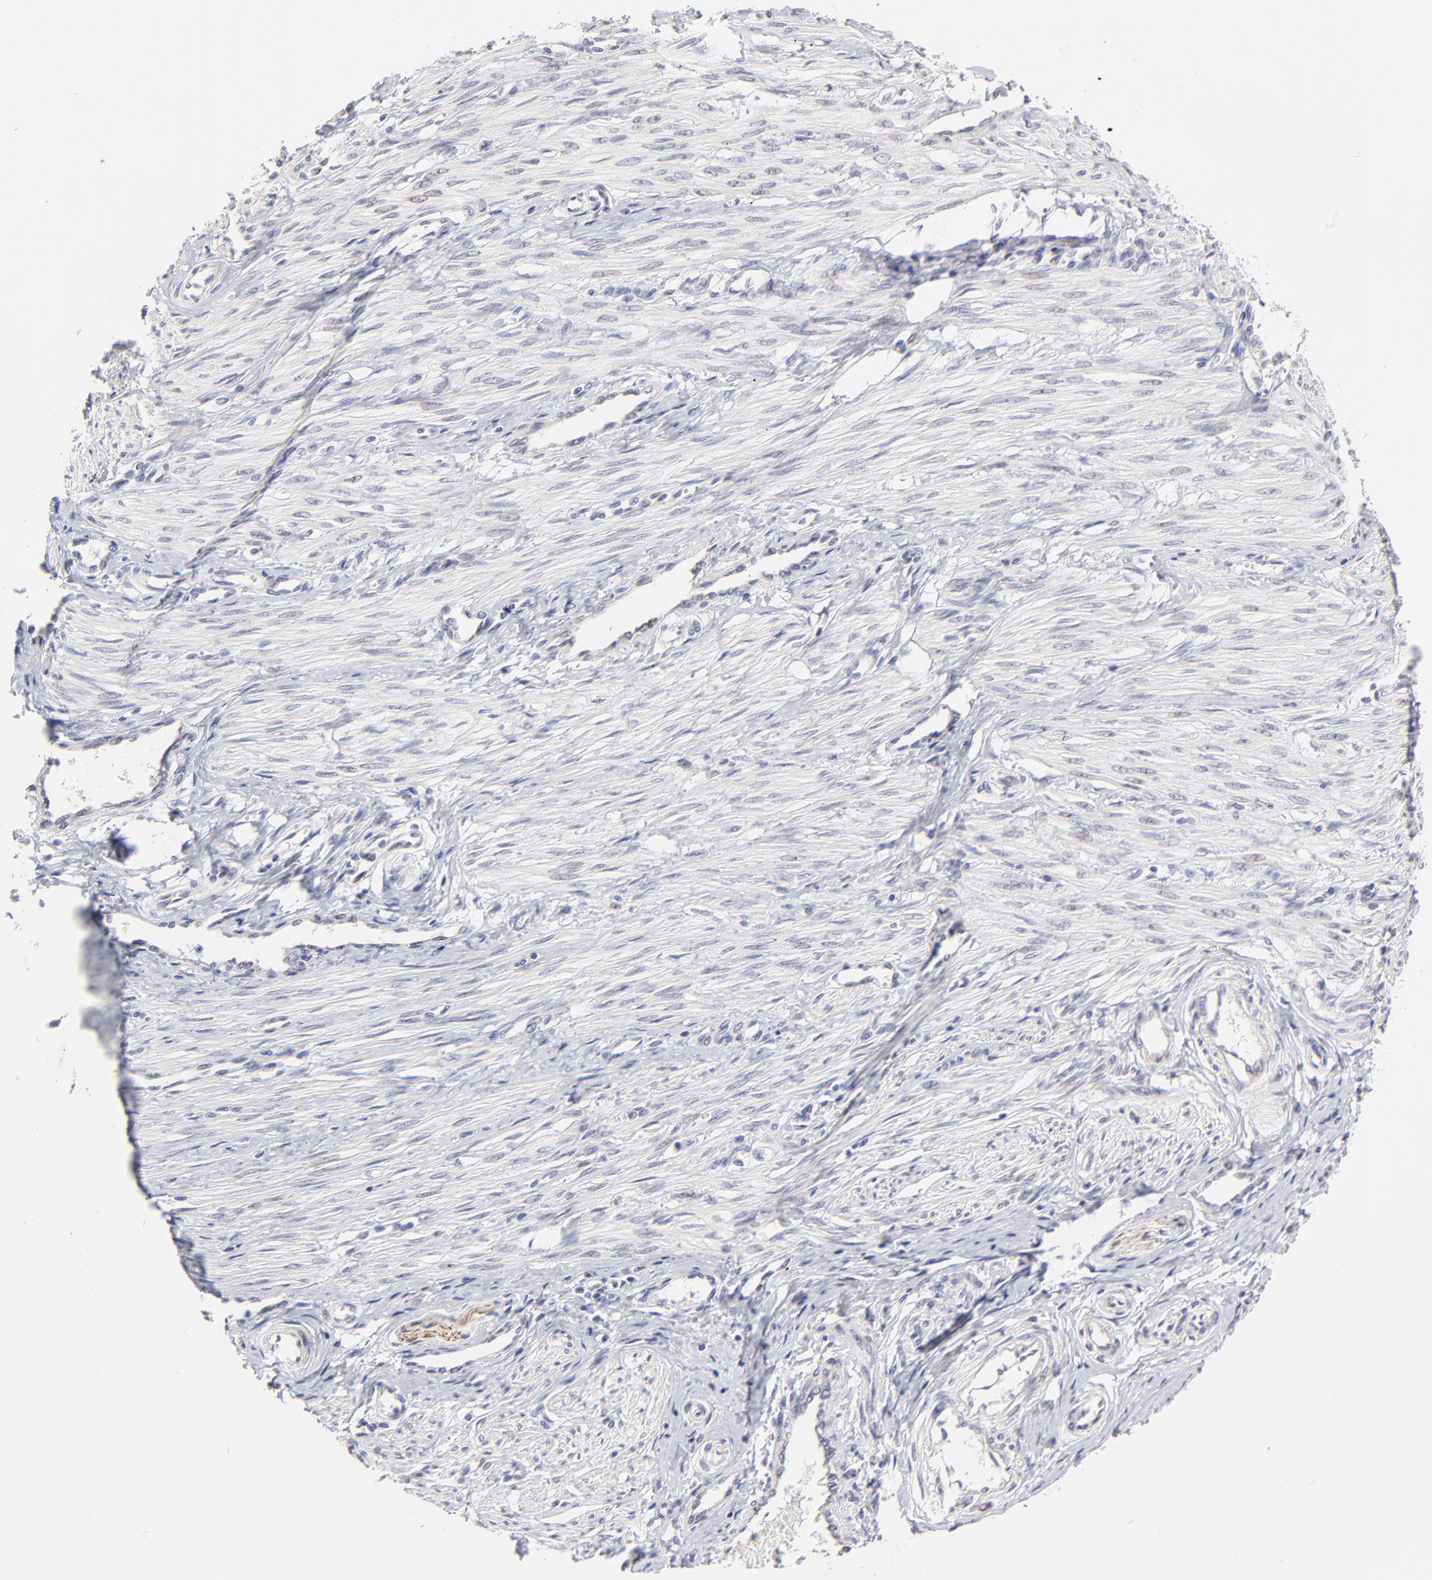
{"staining": {"intensity": "negative", "quantity": "none", "location": "none"}, "tissue": "smooth muscle", "cell_type": "Smooth muscle cells", "image_type": "normal", "snomed": [{"axis": "morphology", "description": "Normal tissue, NOS"}, {"axis": "topography", "description": "Smooth muscle"}, {"axis": "topography", "description": "Uterus"}], "caption": "This is an immunohistochemistry histopathology image of unremarkable smooth muscle. There is no staining in smooth muscle cells.", "gene": "BTG2", "patient": {"sex": "female", "age": 39}}